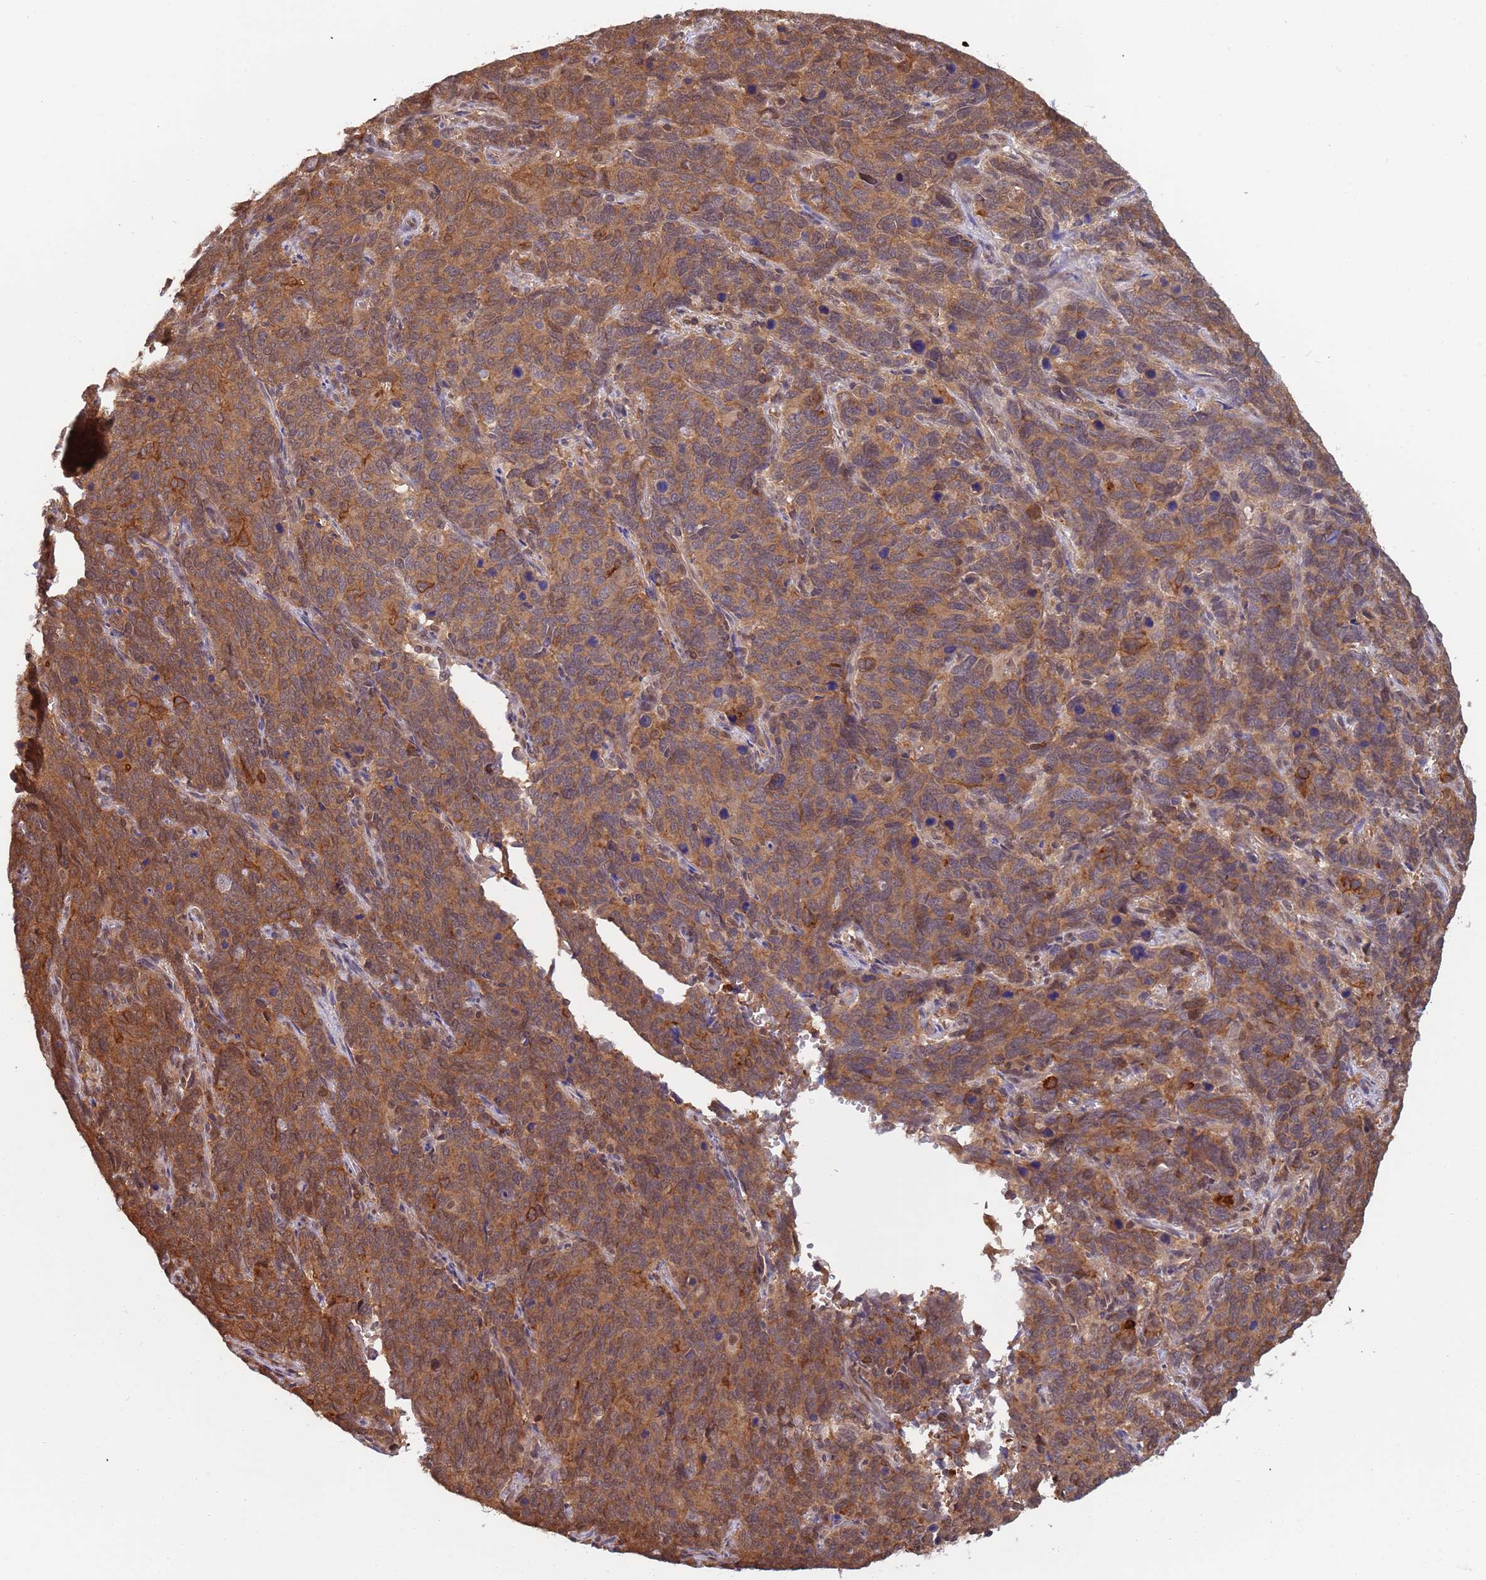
{"staining": {"intensity": "moderate", "quantity": ">75%", "location": "cytoplasmic/membranous"}, "tissue": "cervical cancer", "cell_type": "Tumor cells", "image_type": "cancer", "snomed": [{"axis": "morphology", "description": "Squamous cell carcinoma, NOS"}, {"axis": "topography", "description": "Cervix"}], "caption": "Cervical cancer (squamous cell carcinoma) stained with a brown dye exhibits moderate cytoplasmic/membranous positive staining in approximately >75% of tumor cells.", "gene": "GSDMD", "patient": {"sex": "female", "age": 60}}